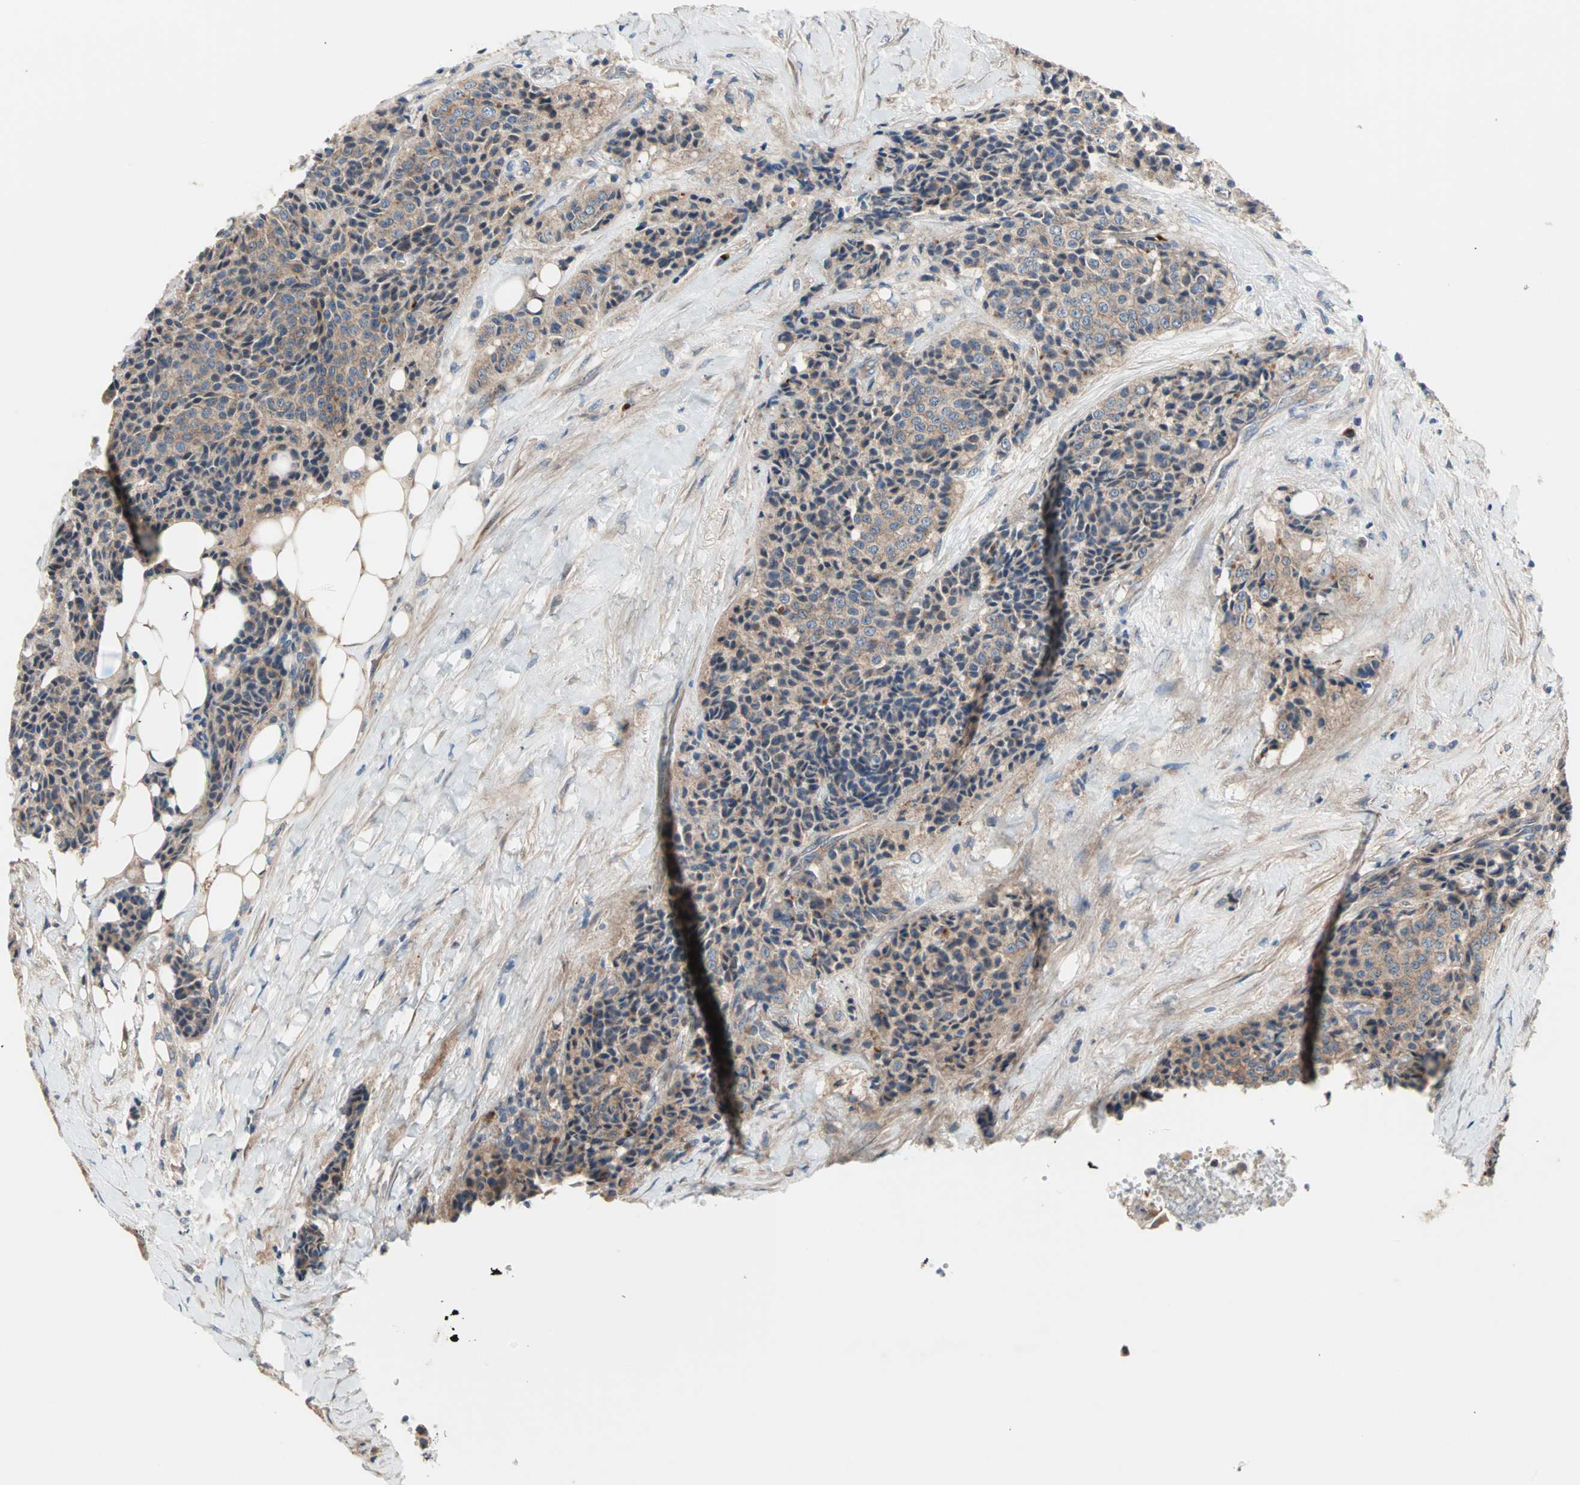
{"staining": {"intensity": "weak", "quantity": ">75%", "location": "cytoplasmic/membranous"}, "tissue": "carcinoid", "cell_type": "Tumor cells", "image_type": "cancer", "snomed": [{"axis": "morphology", "description": "Carcinoid, malignant, NOS"}, {"axis": "topography", "description": "Colon"}], "caption": "Weak cytoplasmic/membranous protein staining is appreciated in about >75% of tumor cells in carcinoid.", "gene": "PDE8A", "patient": {"sex": "female", "age": 61}}